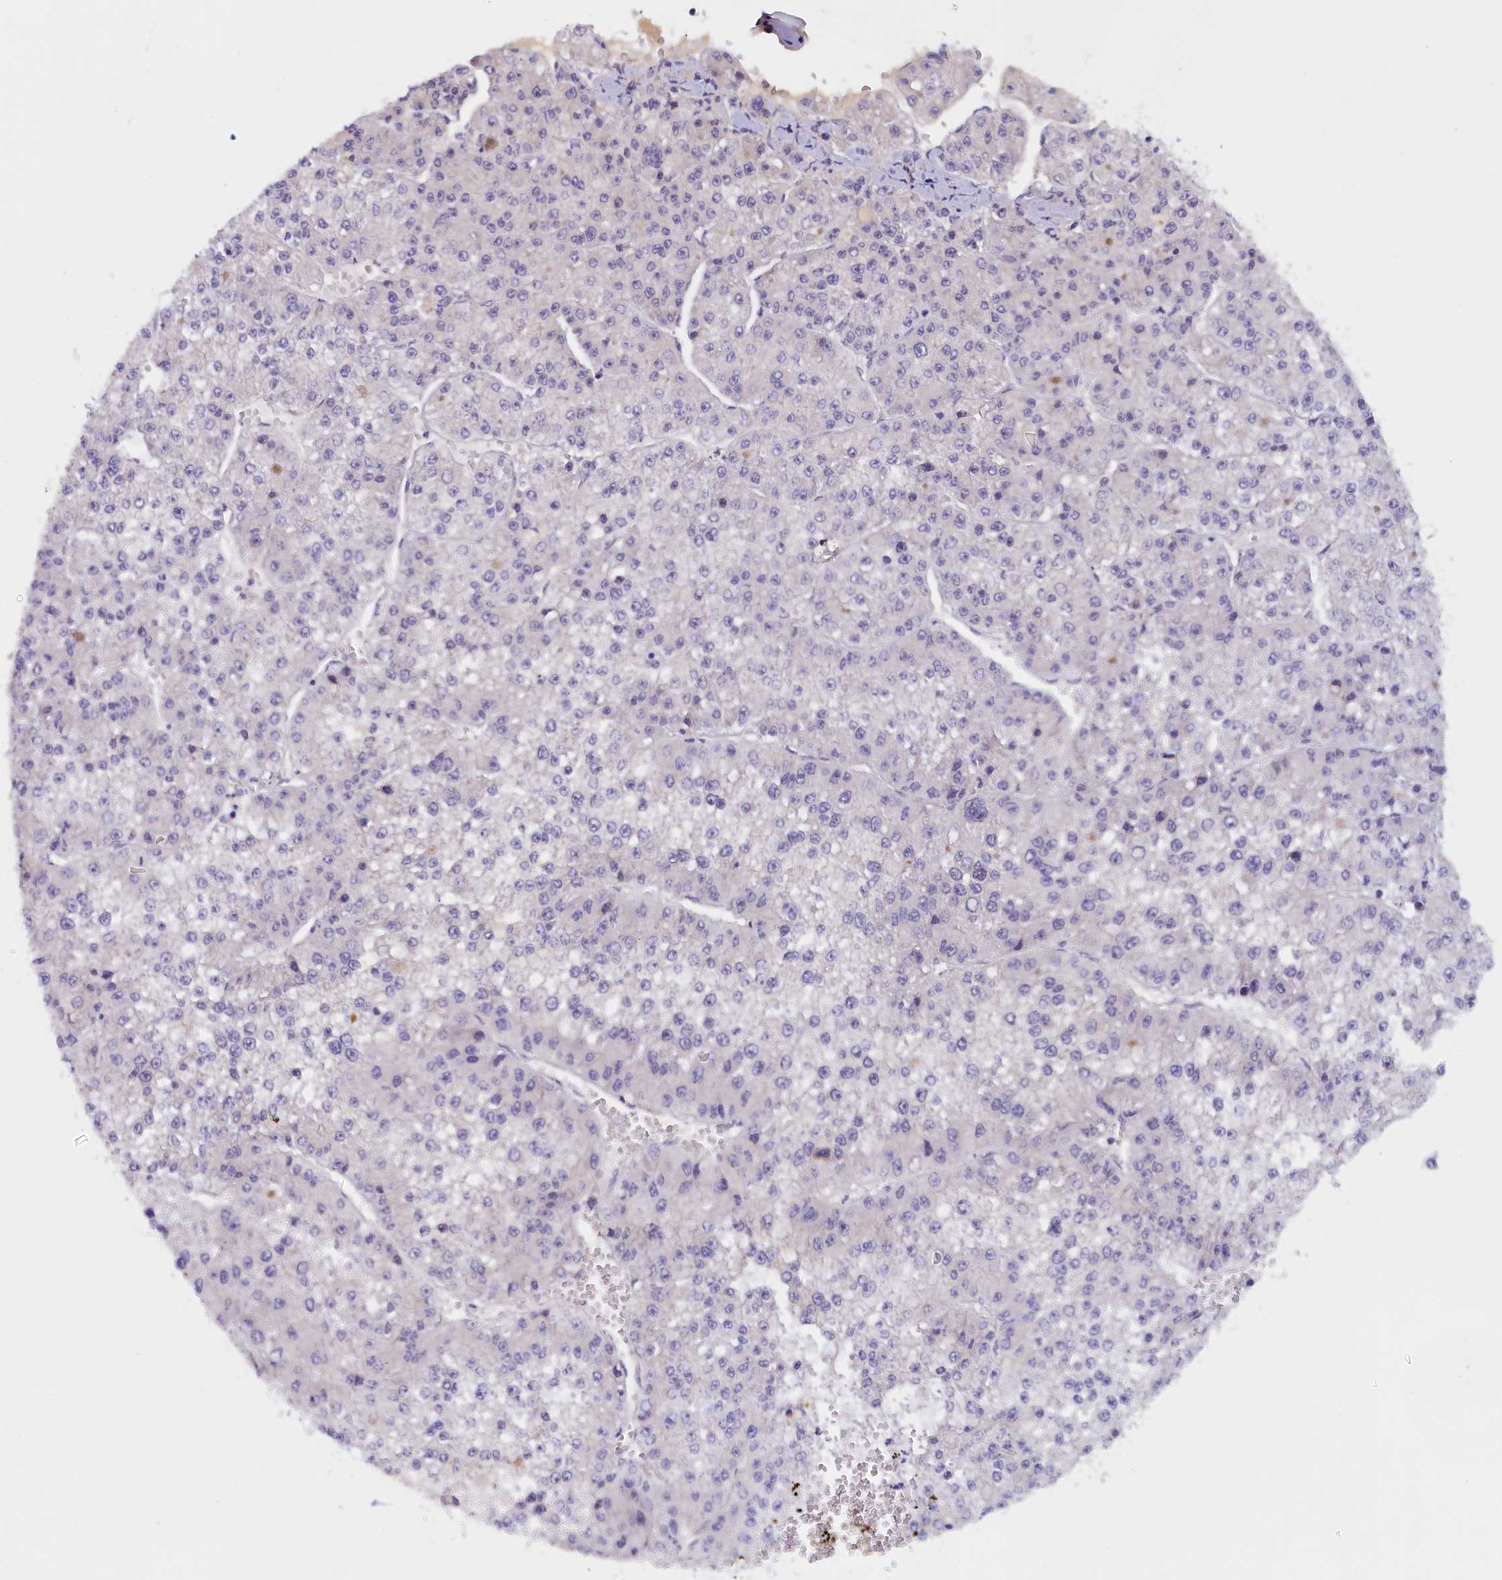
{"staining": {"intensity": "negative", "quantity": "none", "location": "none"}, "tissue": "liver cancer", "cell_type": "Tumor cells", "image_type": "cancer", "snomed": [{"axis": "morphology", "description": "Carcinoma, Hepatocellular, NOS"}, {"axis": "topography", "description": "Liver"}], "caption": "A histopathology image of hepatocellular carcinoma (liver) stained for a protein exhibits no brown staining in tumor cells.", "gene": "IGFALS", "patient": {"sex": "female", "age": 73}}